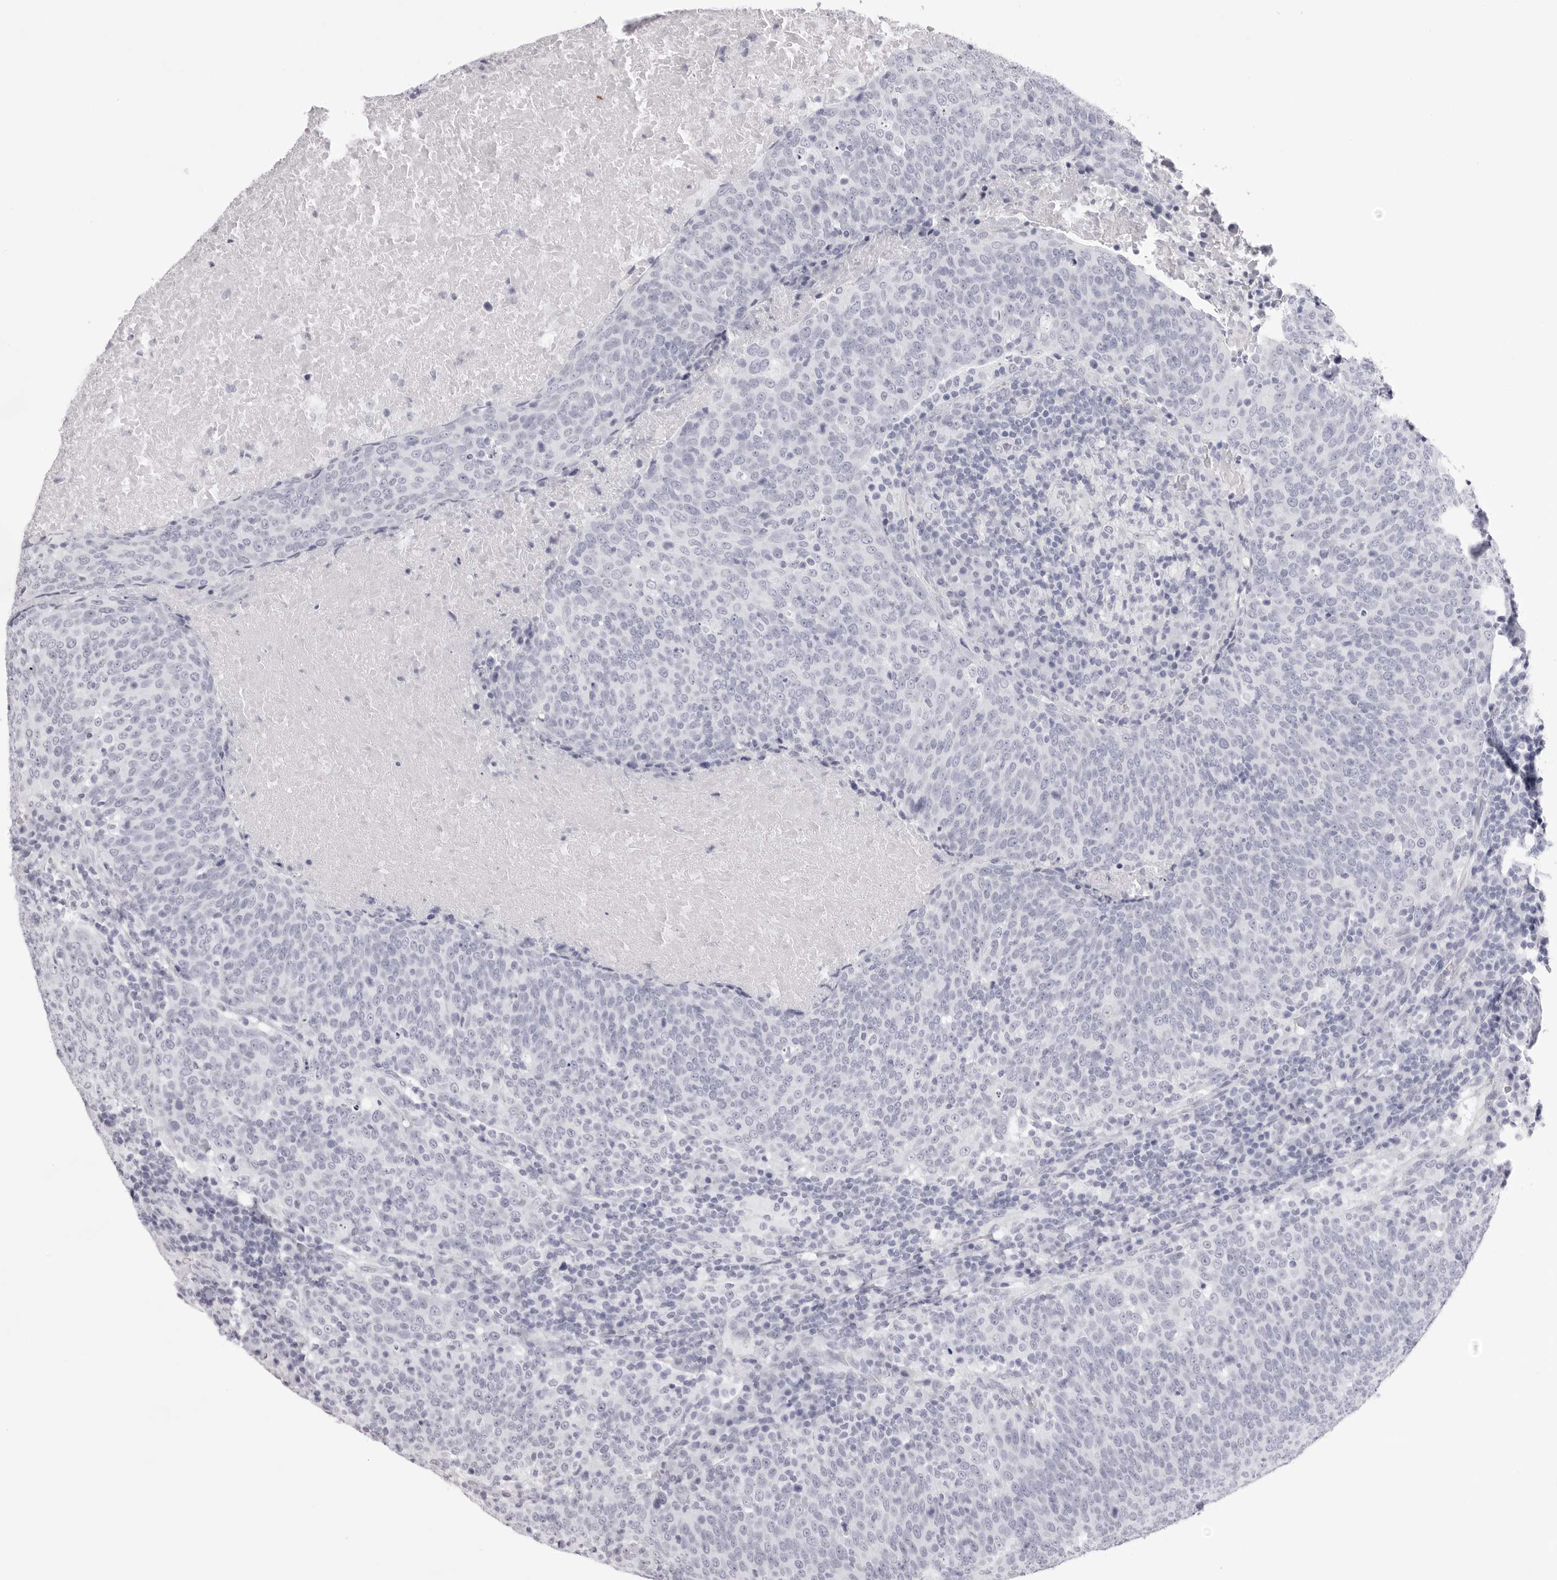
{"staining": {"intensity": "negative", "quantity": "none", "location": "none"}, "tissue": "head and neck cancer", "cell_type": "Tumor cells", "image_type": "cancer", "snomed": [{"axis": "morphology", "description": "Squamous cell carcinoma, NOS"}, {"axis": "morphology", "description": "Squamous cell carcinoma, metastatic, NOS"}, {"axis": "topography", "description": "Lymph node"}, {"axis": "topography", "description": "Head-Neck"}], "caption": "Immunohistochemistry micrograph of head and neck cancer (metastatic squamous cell carcinoma) stained for a protein (brown), which reveals no staining in tumor cells. (Immunohistochemistry, brightfield microscopy, high magnification).", "gene": "SPTA1", "patient": {"sex": "male", "age": 62}}